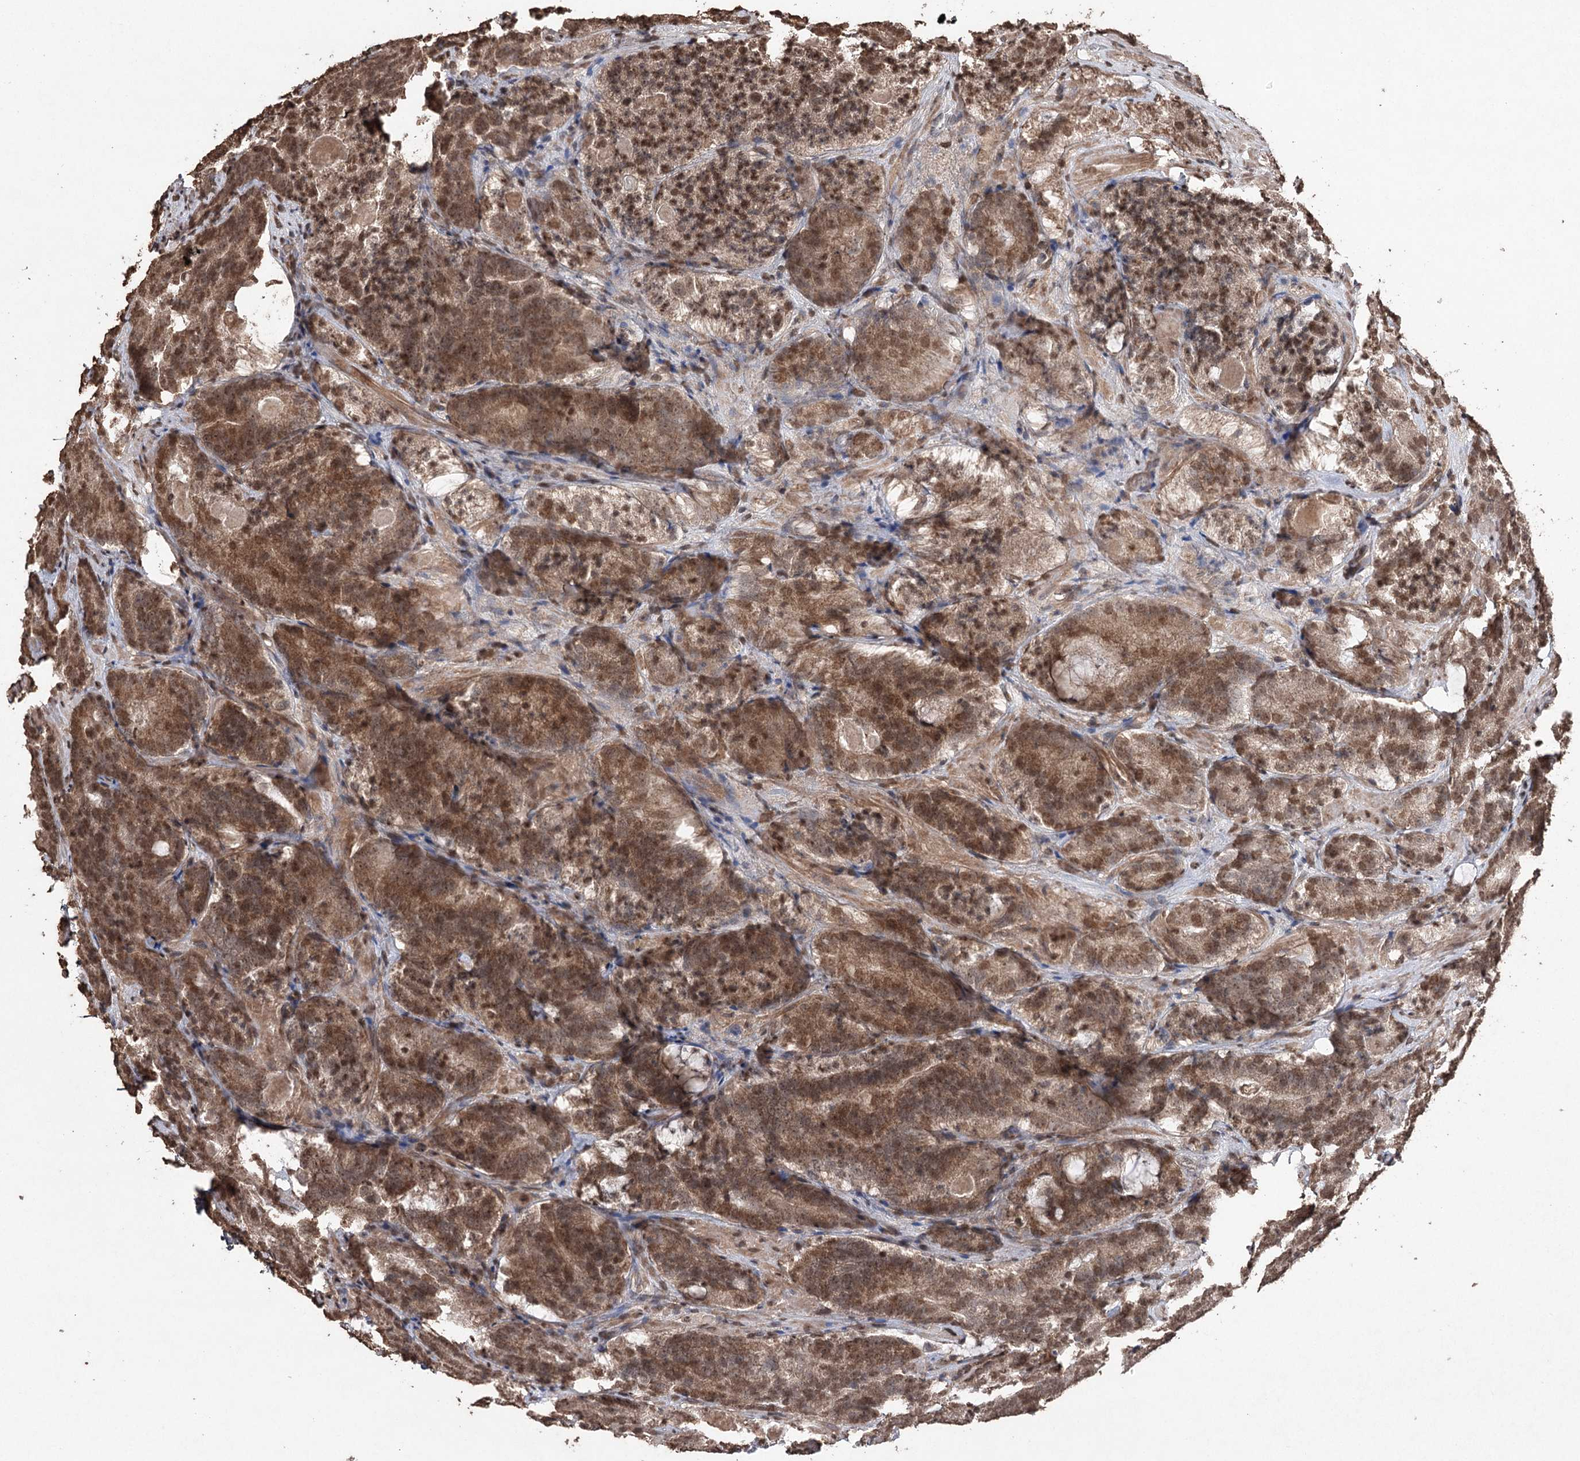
{"staining": {"intensity": "moderate", "quantity": ">75%", "location": "cytoplasmic/membranous,nuclear"}, "tissue": "prostate cancer", "cell_type": "Tumor cells", "image_type": "cancer", "snomed": [{"axis": "morphology", "description": "Adenocarcinoma, High grade"}, {"axis": "topography", "description": "Prostate"}], "caption": "Protein staining of prostate cancer tissue displays moderate cytoplasmic/membranous and nuclear expression in about >75% of tumor cells.", "gene": "ATG14", "patient": {"sex": "male", "age": 57}}